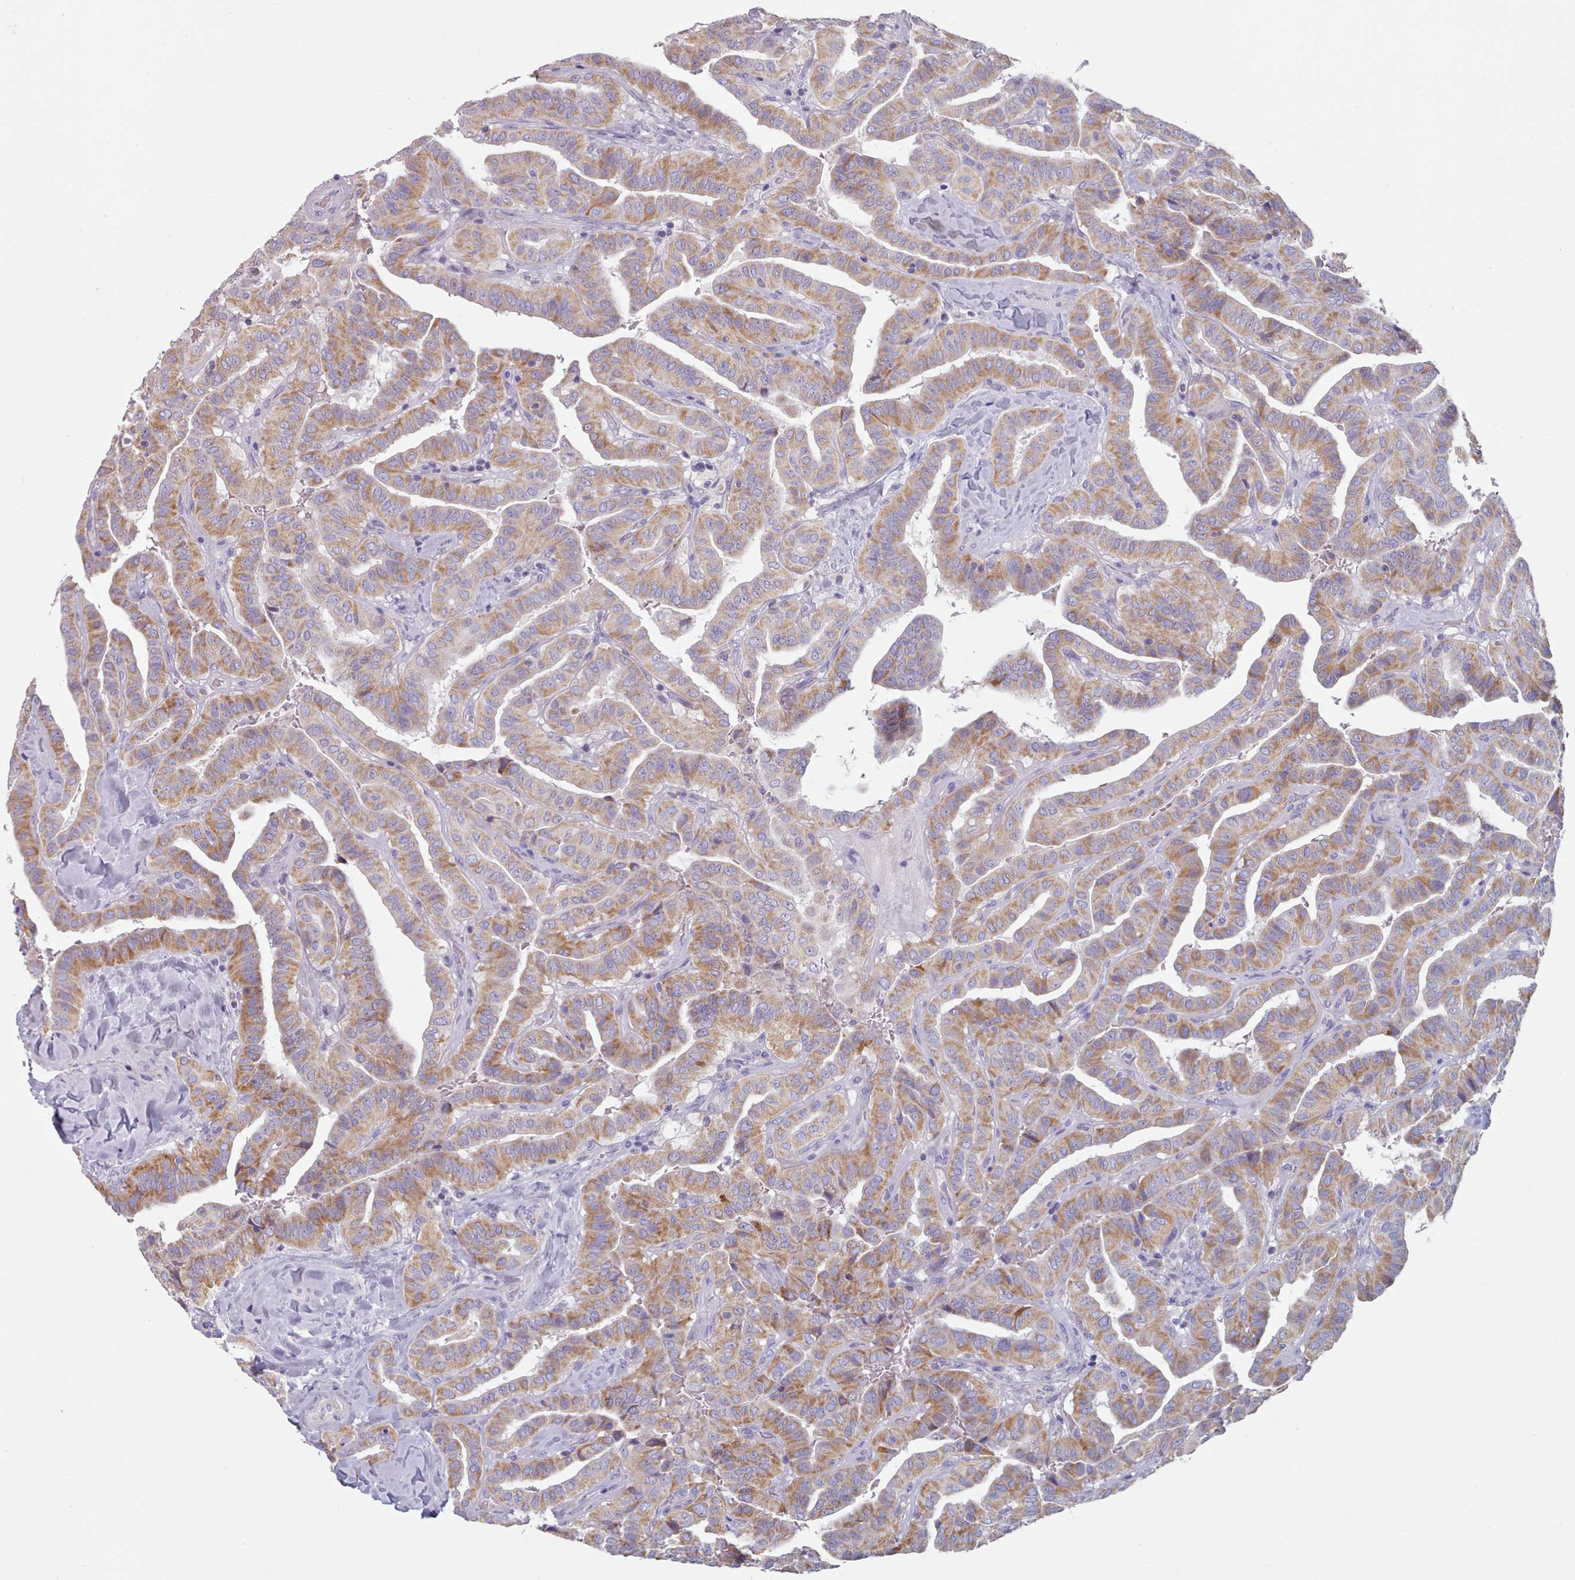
{"staining": {"intensity": "moderate", "quantity": ">75%", "location": "cytoplasmic/membranous"}, "tissue": "thyroid cancer", "cell_type": "Tumor cells", "image_type": "cancer", "snomed": [{"axis": "morphology", "description": "Papillary adenocarcinoma, NOS"}, {"axis": "topography", "description": "Thyroid gland"}], "caption": "The histopathology image shows staining of thyroid cancer (papillary adenocarcinoma), revealing moderate cytoplasmic/membranous protein expression (brown color) within tumor cells. The staining is performed using DAB brown chromogen to label protein expression. The nuclei are counter-stained blue using hematoxylin.", "gene": "HAO1", "patient": {"sex": "male", "age": 77}}